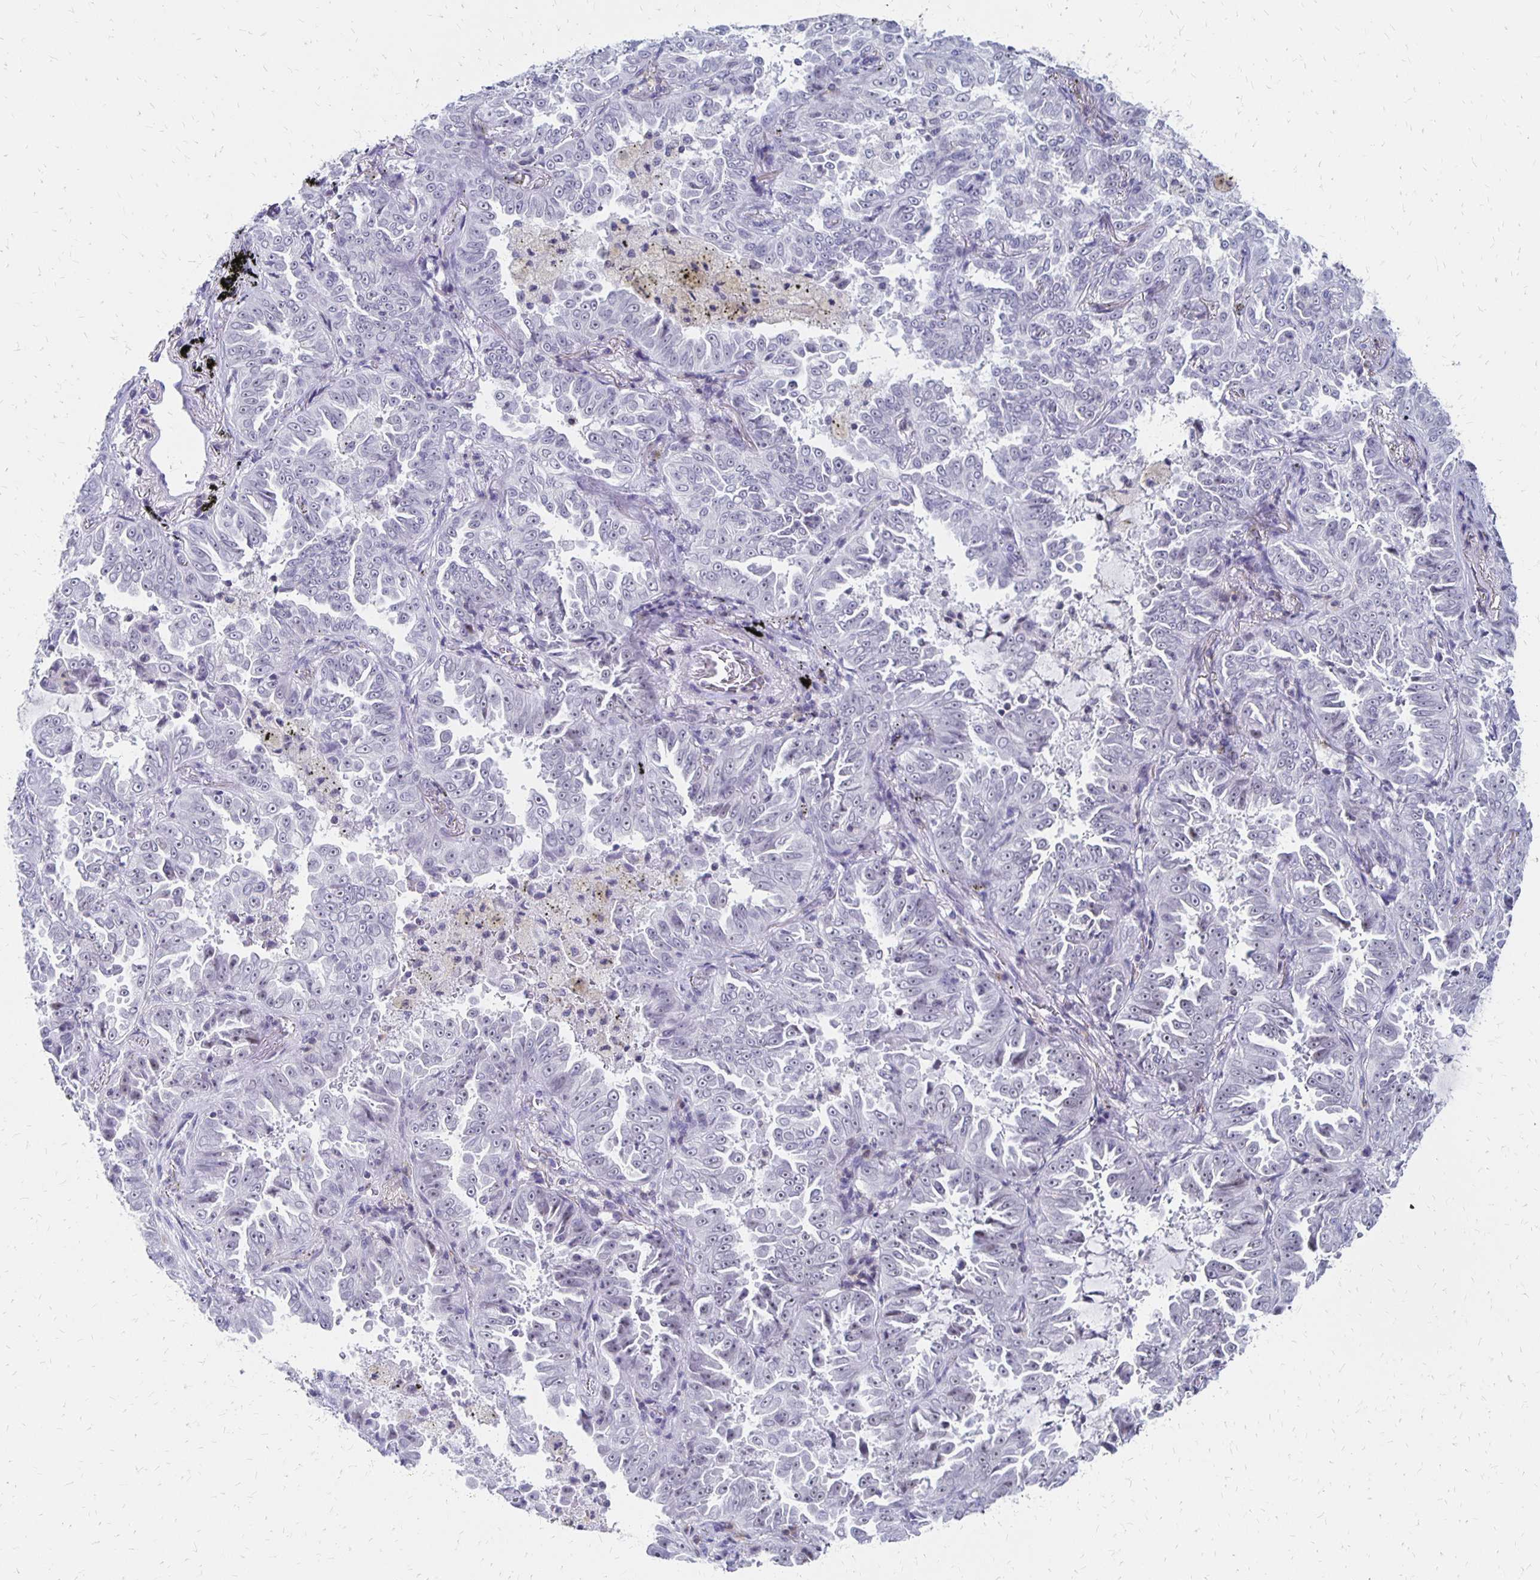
{"staining": {"intensity": "negative", "quantity": "none", "location": "none"}, "tissue": "lung cancer", "cell_type": "Tumor cells", "image_type": "cancer", "snomed": [{"axis": "morphology", "description": "Adenocarcinoma, NOS"}, {"axis": "topography", "description": "Lung"}], "caption": "An immunohistochemistry (IHC) micrograph of lung cancer is shown. There is no staining in tumor cells of lung cancer.", "gene": "SYT2", "patient": {"sex": "female", "age": 52}}